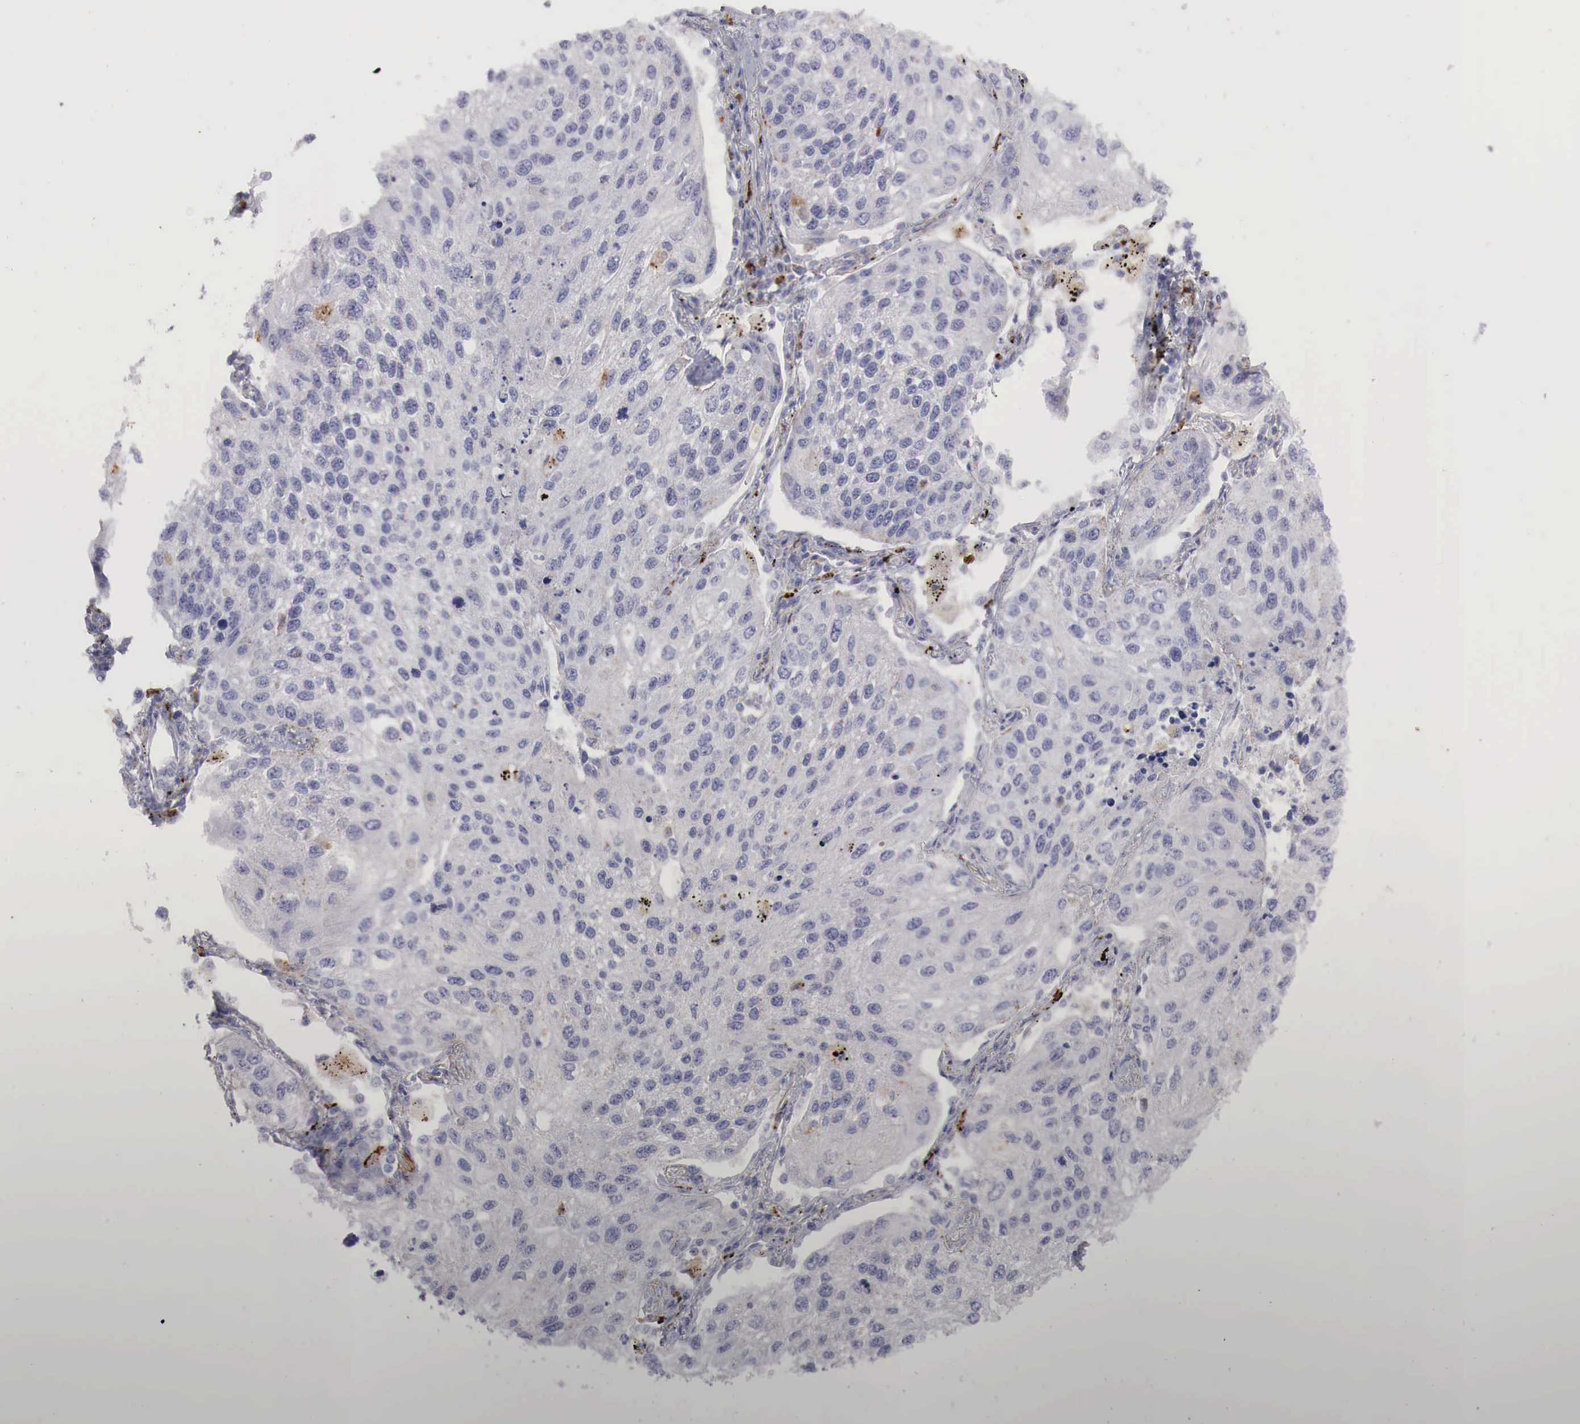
{"staining": {"intensity": "negative", "quantity": "none", "location": "none"}, "tissue": "lung cancer", "cell_type": "Tumor cells", "image_type": "cancer", "snomed": [{"axis": "morphology", "description": "Squamous cell carcinoma, NOS"}, {"axis": "topography", "description": "Lung"}], "caption": "Tumor cells show no significant positivity in lung squamous cell carcinoma.", "gene": "GLA", "patient": {"sex": "male", "age": 75}}